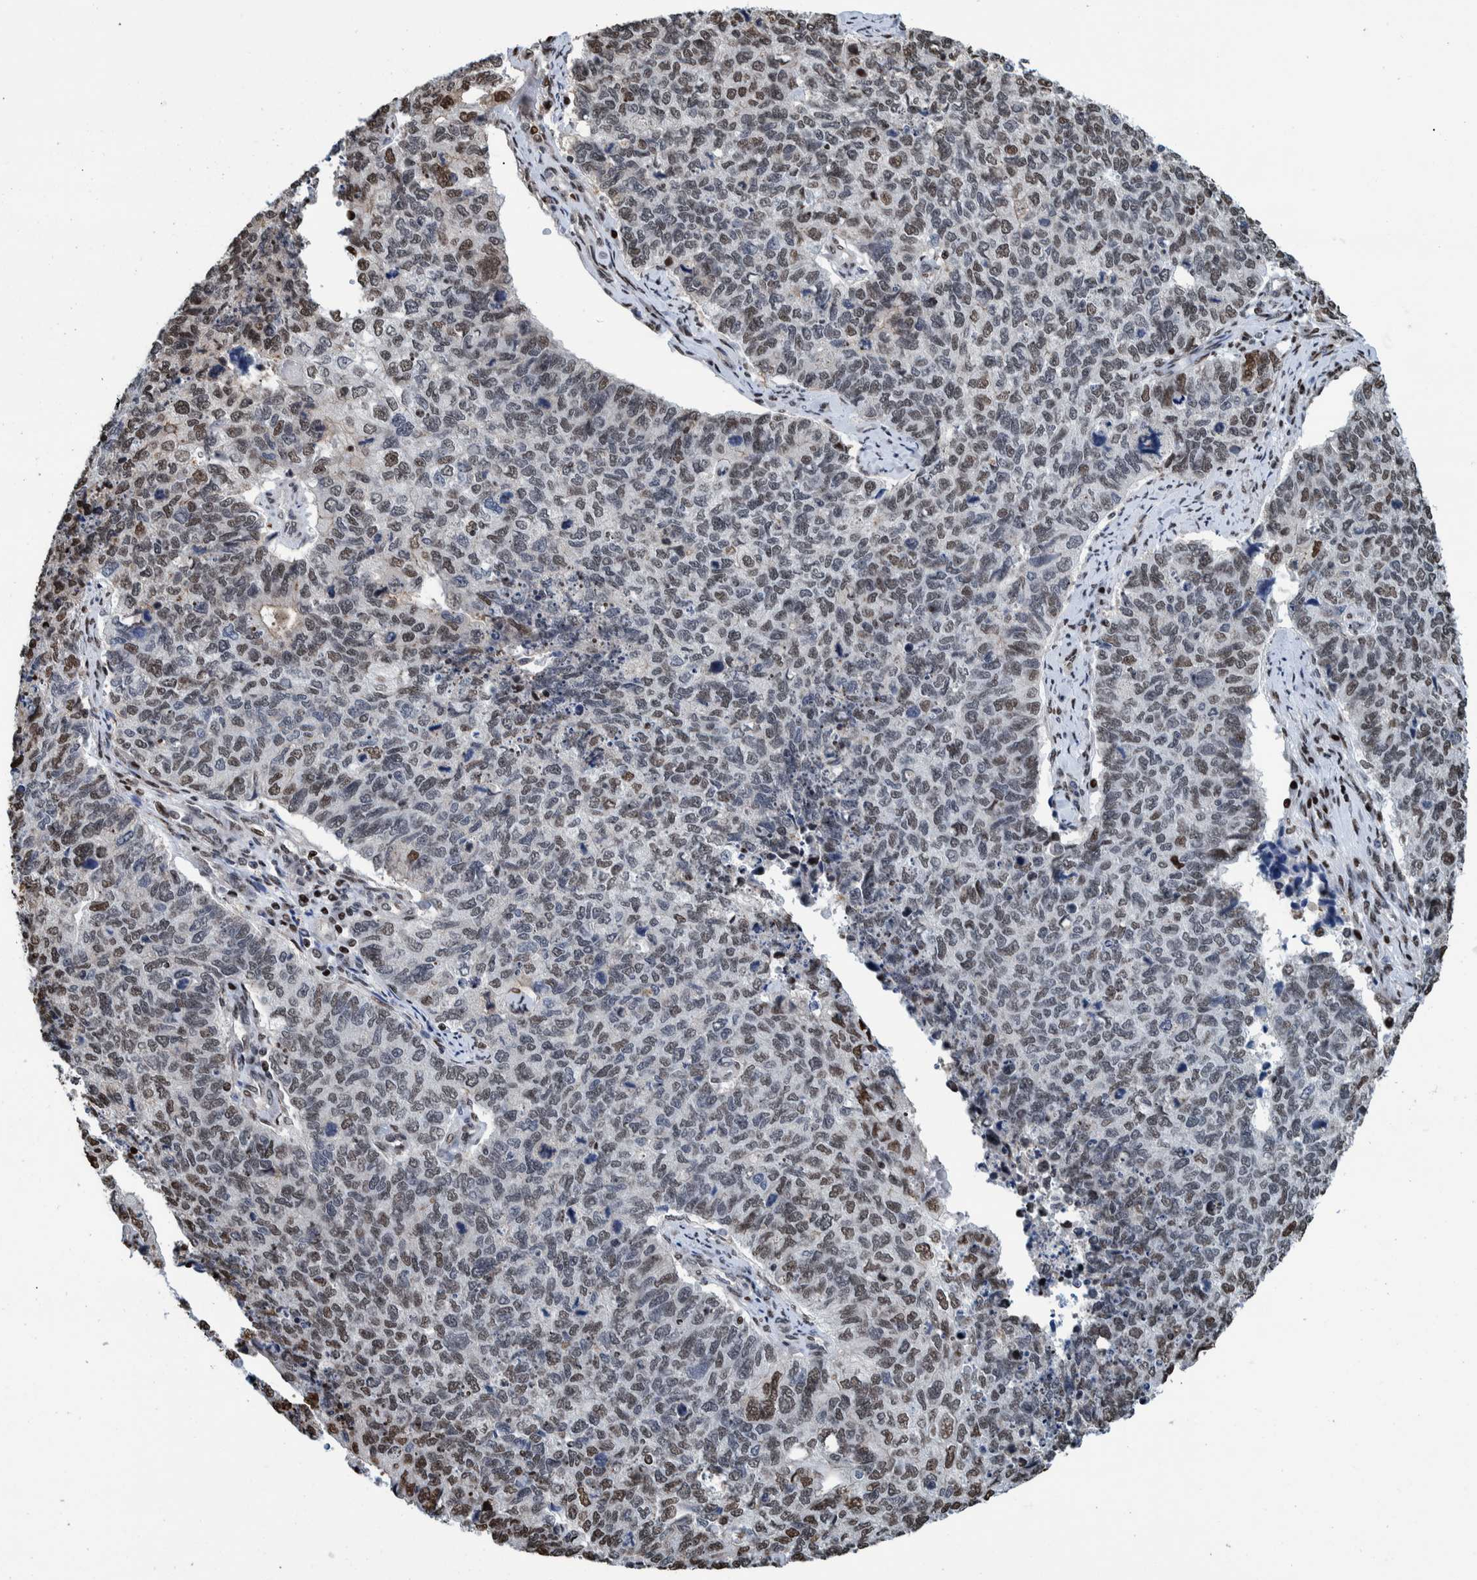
{"staining": {"intensity": "strong", "quantity": "<25%", "location": "nuclear"}, "tissue": "cervical cancer", "cell_type": "Tumor cells", "image_type": "cancer", "snomed": [{"axis": "morphology", "description": "Squamous cell carcinoma, NOS"}, {"axis": "topography", "description": "Cervix"}], "caption": "Human cervical cancer (squamous cell carcinoma) stained with a protein marker demonstrates strong staining in tumor cells.", "gene": "HEATR9", "patient": {"sex": "female", "age": 63}}